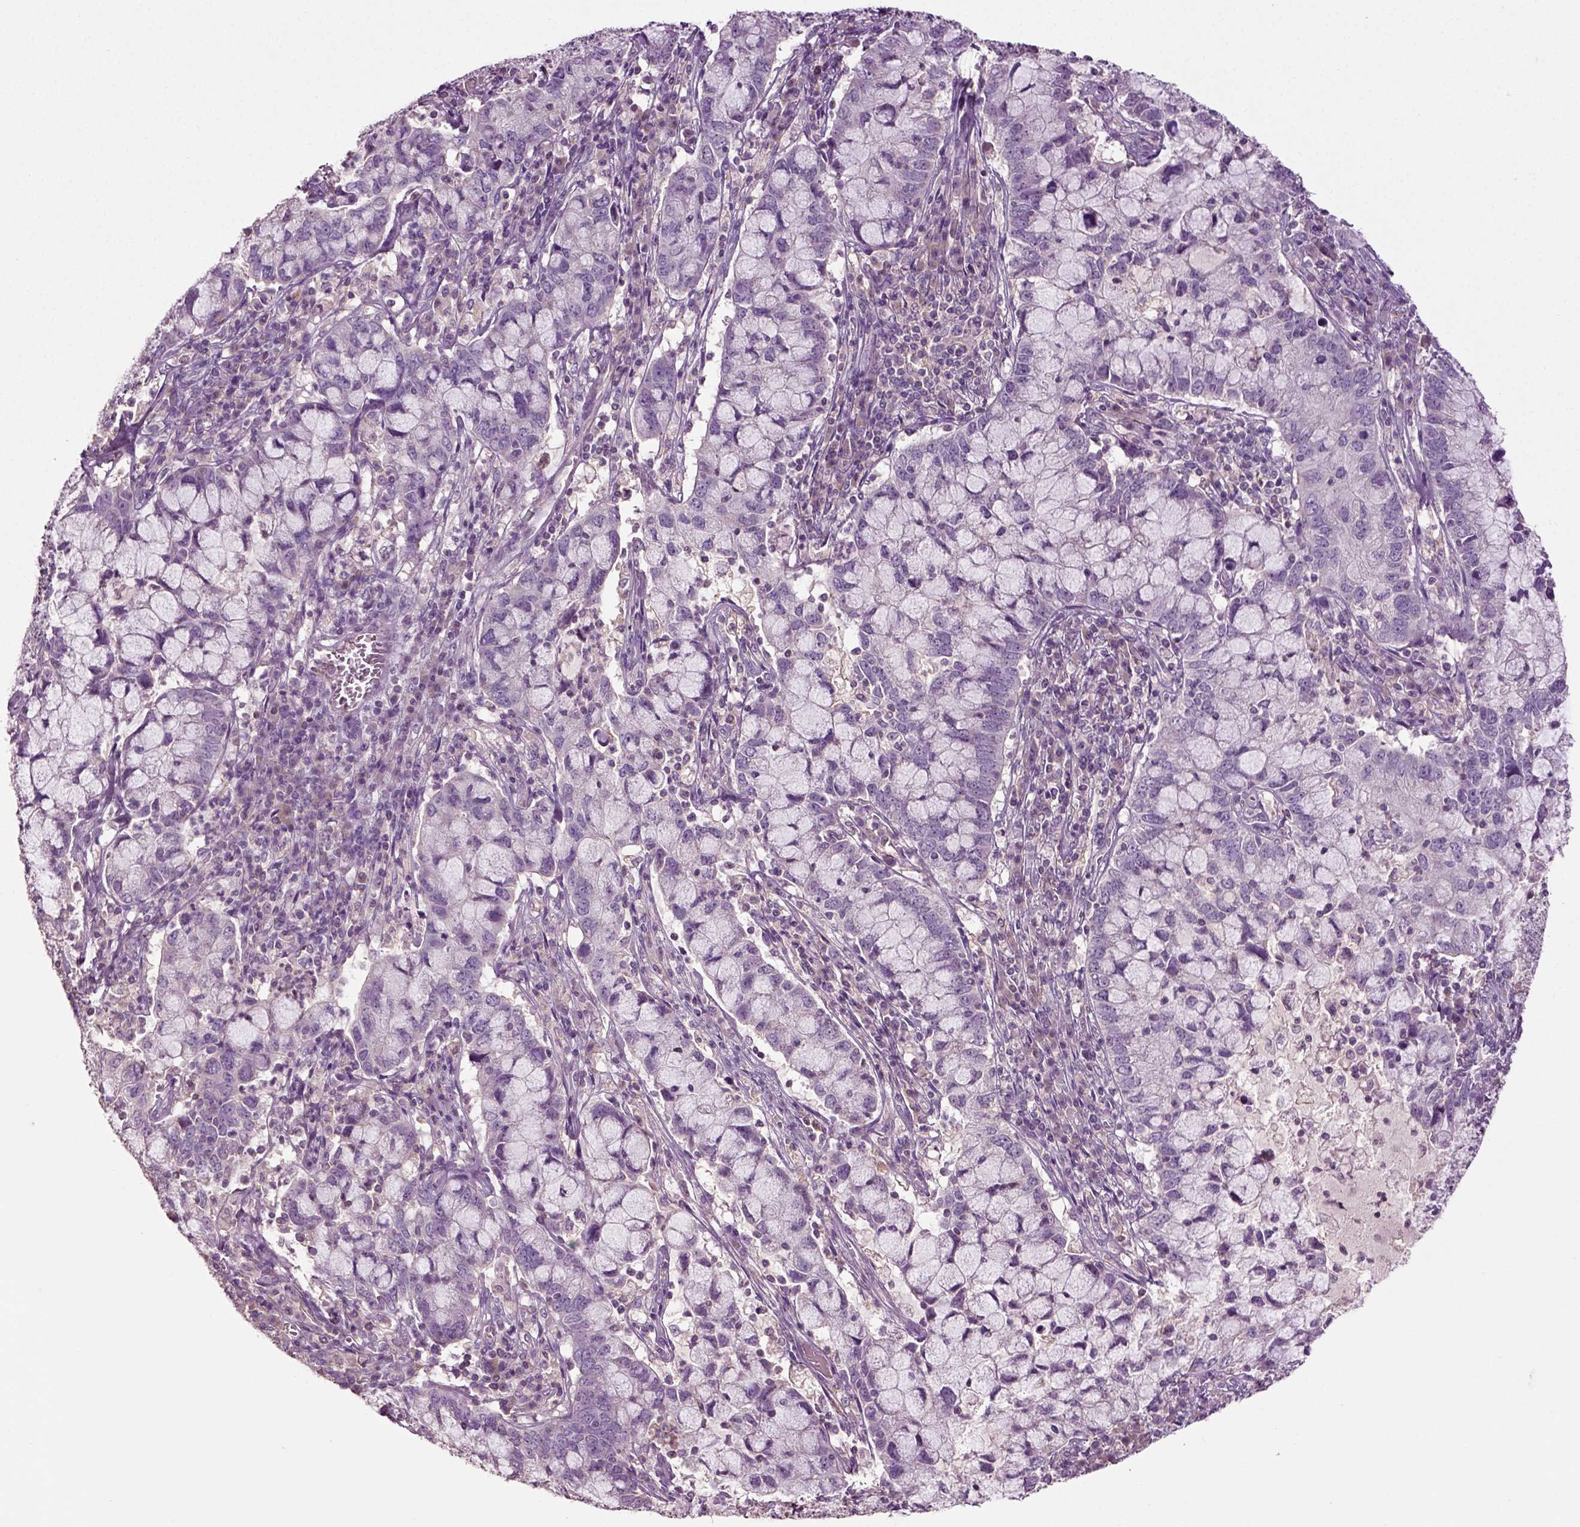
{"staining": {"intensity": "negative", "quantity": "none", "location": "none"}, "tissue": "cervical cancer", "cell_type": "Tumor cells", "image_type": "cancer", "snomed": [{"axis": "morphology", "description": "Adenocarcinoma, NOS"}, {"axis": "topography", "description": "Cervix"}], "caption": "The immunohistochemistry (IHC) image has no significant positivity in tumor cells of cervical cancer tissue.", "gene": "DEFB118", "patient": {"sex": "female", "age": 40}}